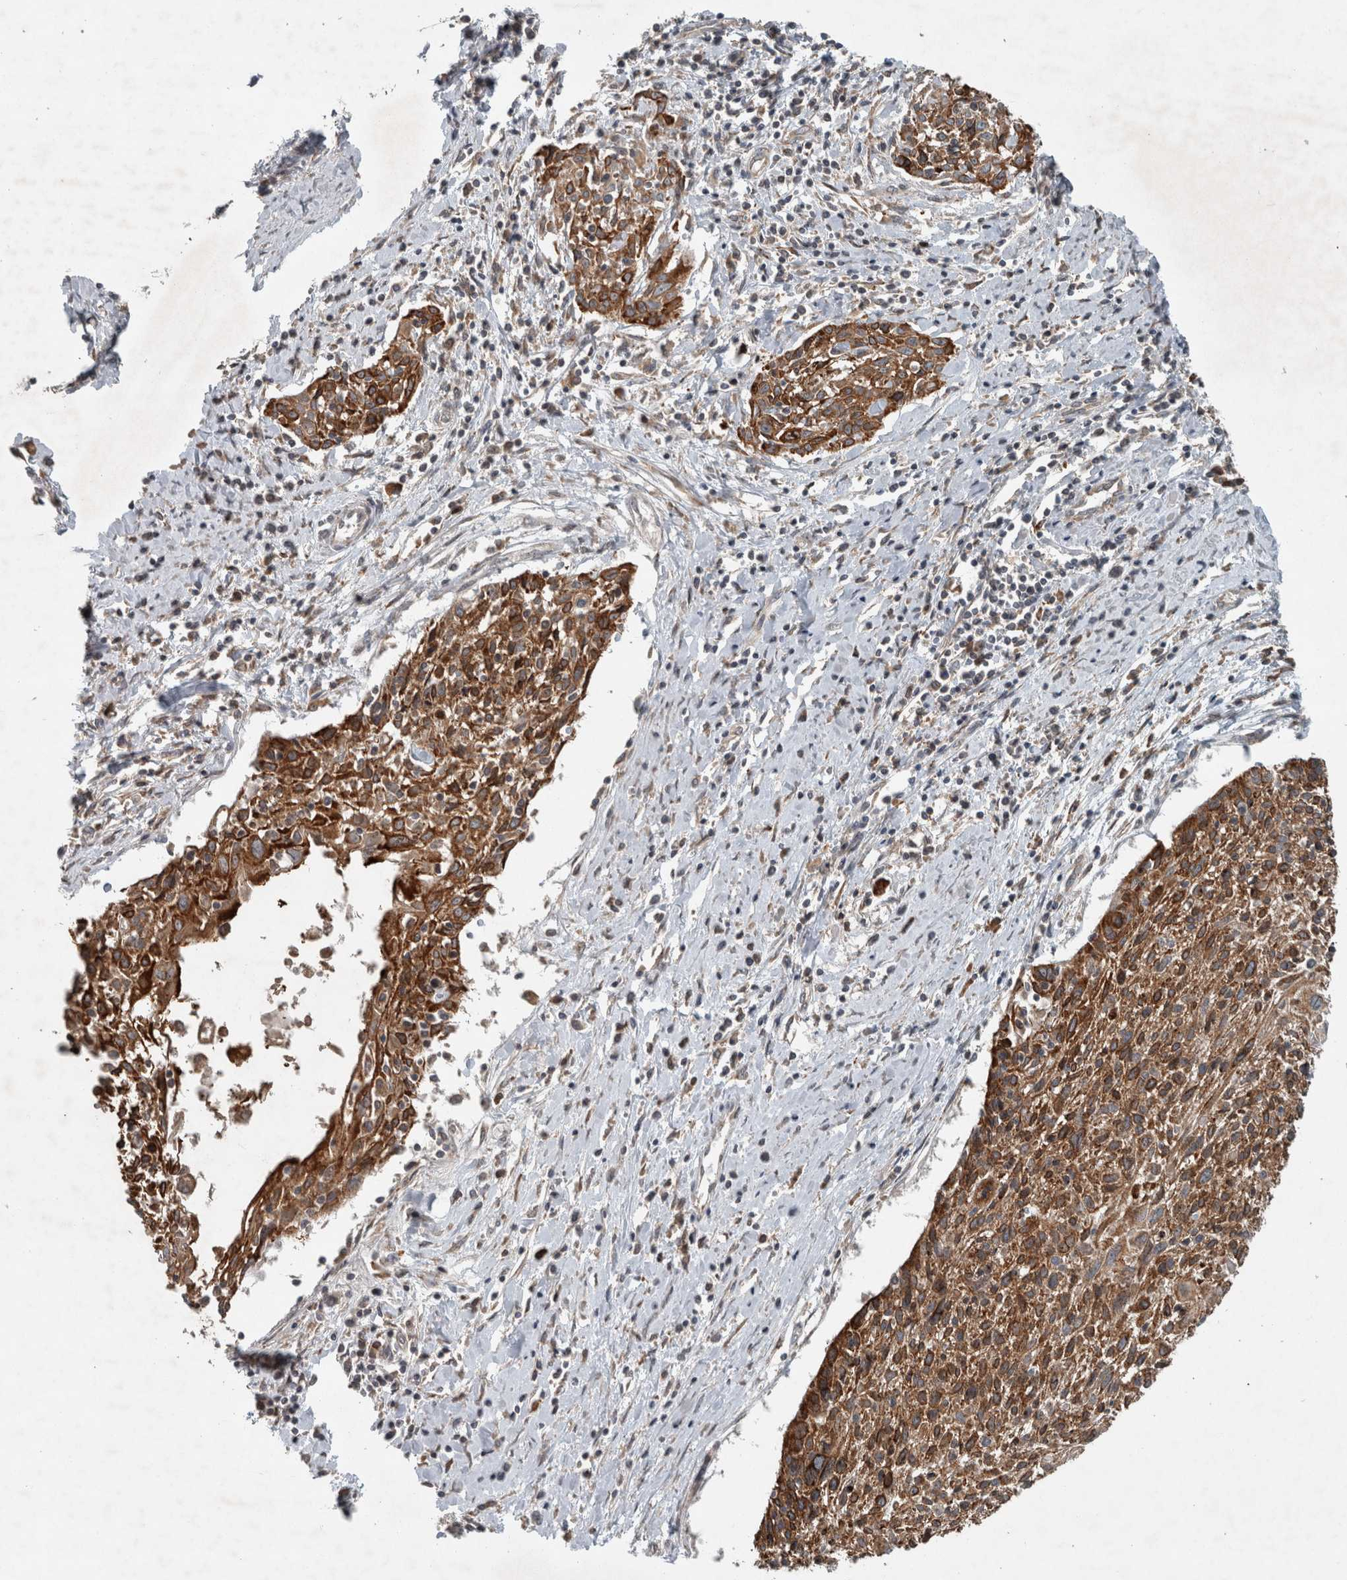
{"staining": {"intensity": "strong", "quantity": ">75%", "location": "cytoplasmic/membranous"}, "tissue": "cervical cancer", "cell_type": "Tumor cells", "image_type": "cancer", "snomed": [{"axis": "morphology", "description": "Squamous cell carcinoma, NOS"}, {"axis": "topography", "description": "Cervix"}], "caption": "An image of cervical cancer (squamous cell carcinoma) stained for a protein displays strong cytoplasmic/membranous brown staining in tumor cells.", "gene": "GPR137B", "patient": {"sex": "female", "age": 51}}